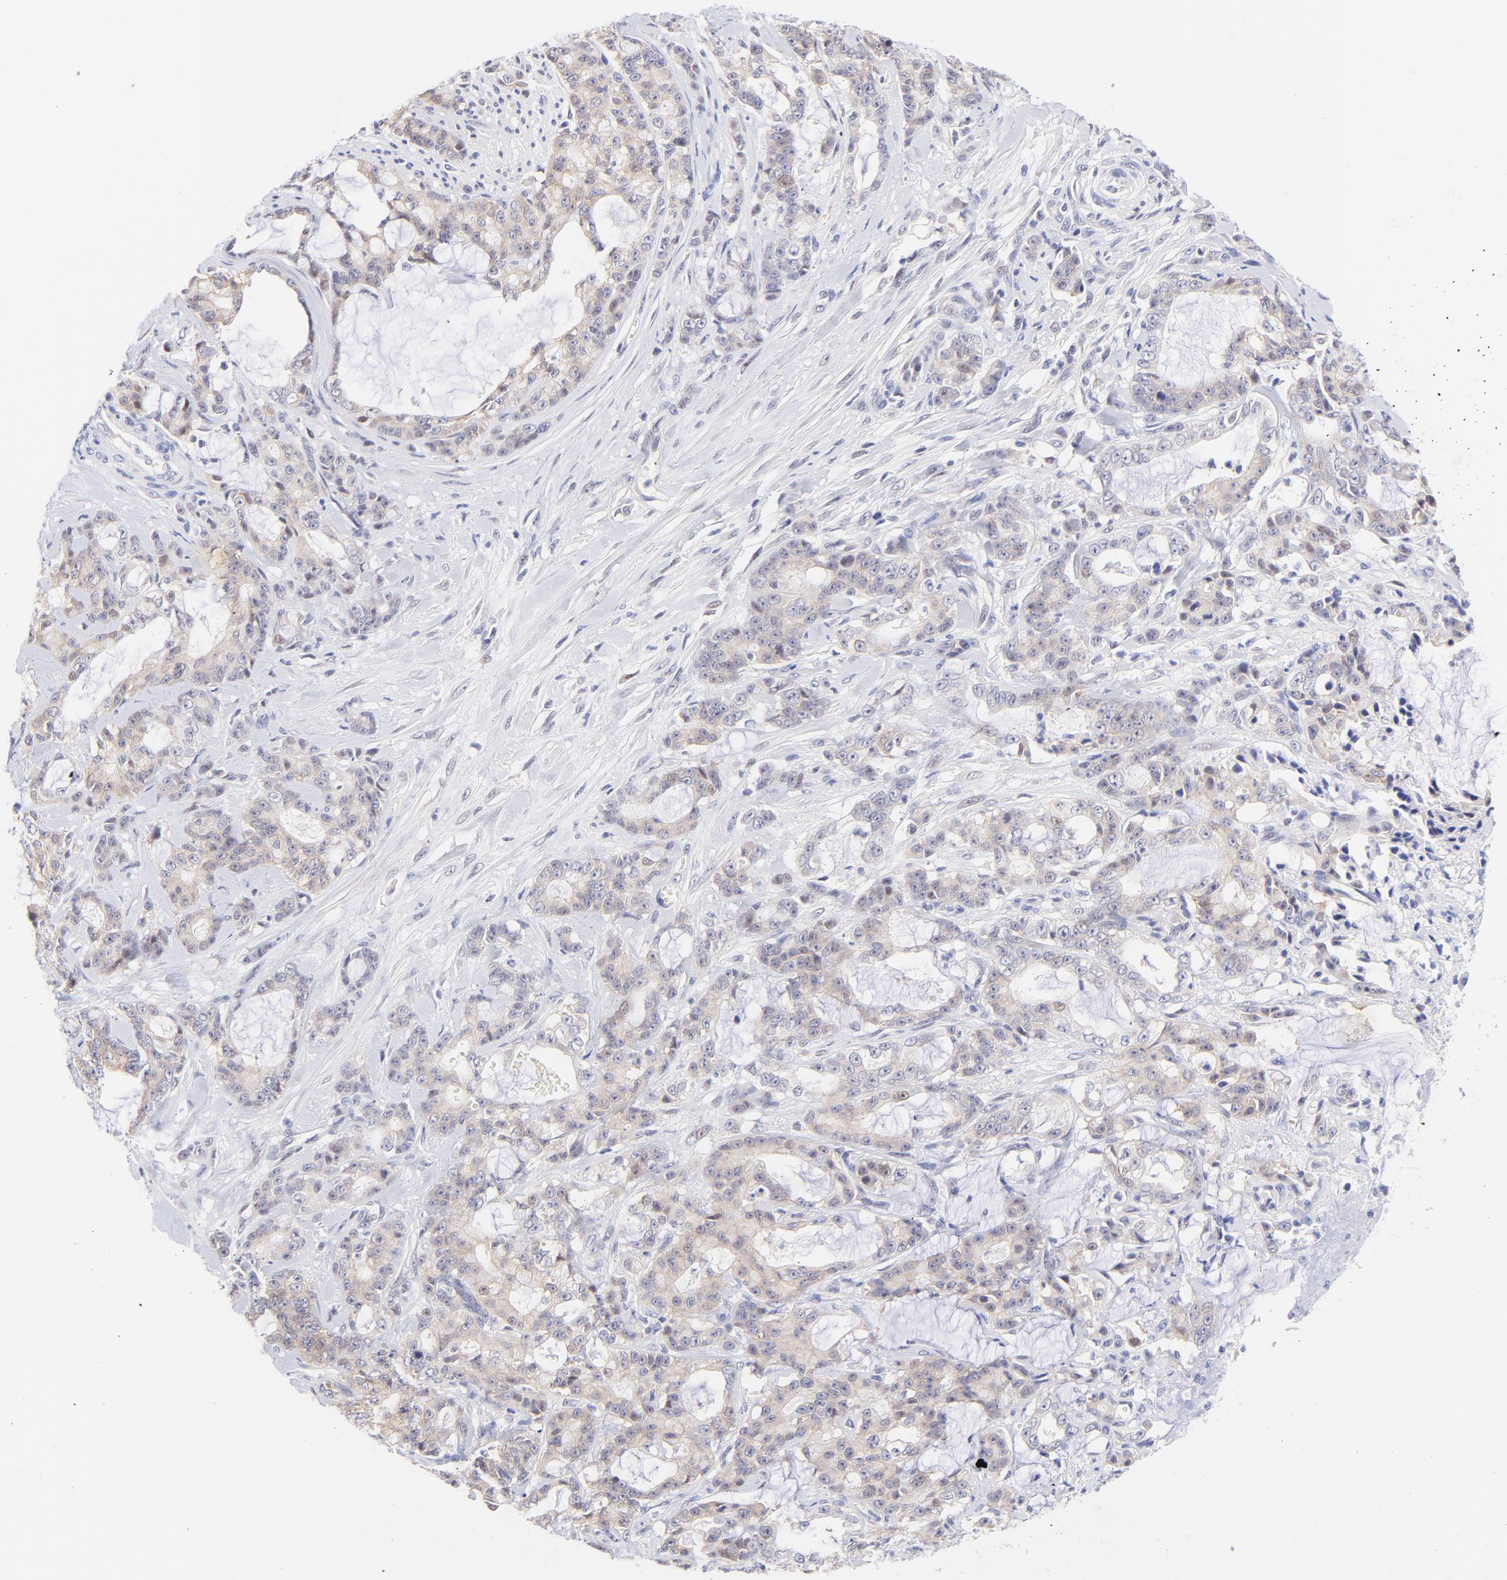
{"staining": {"intensity": "weak", "quantity": ">75%", "location": "cytoplasmic/membranous"}, "tissue": "pancreatic cancer", "cell_type": "Tumor cells", "image_type": "cancer", "snomed": [{"axis": "morphology", "description": "Adenocarcinoma, NOS"}, {"axis": "topography", "description": "Pancreas"}], "caption": "Weak cytoplasmic/membranous protein expression is identified in about >75% of tumor cells in pancreatic cancer (adenocarcinoma).", "gene": "PBDC1", "patient": {"sex": "female", "age": 73}}